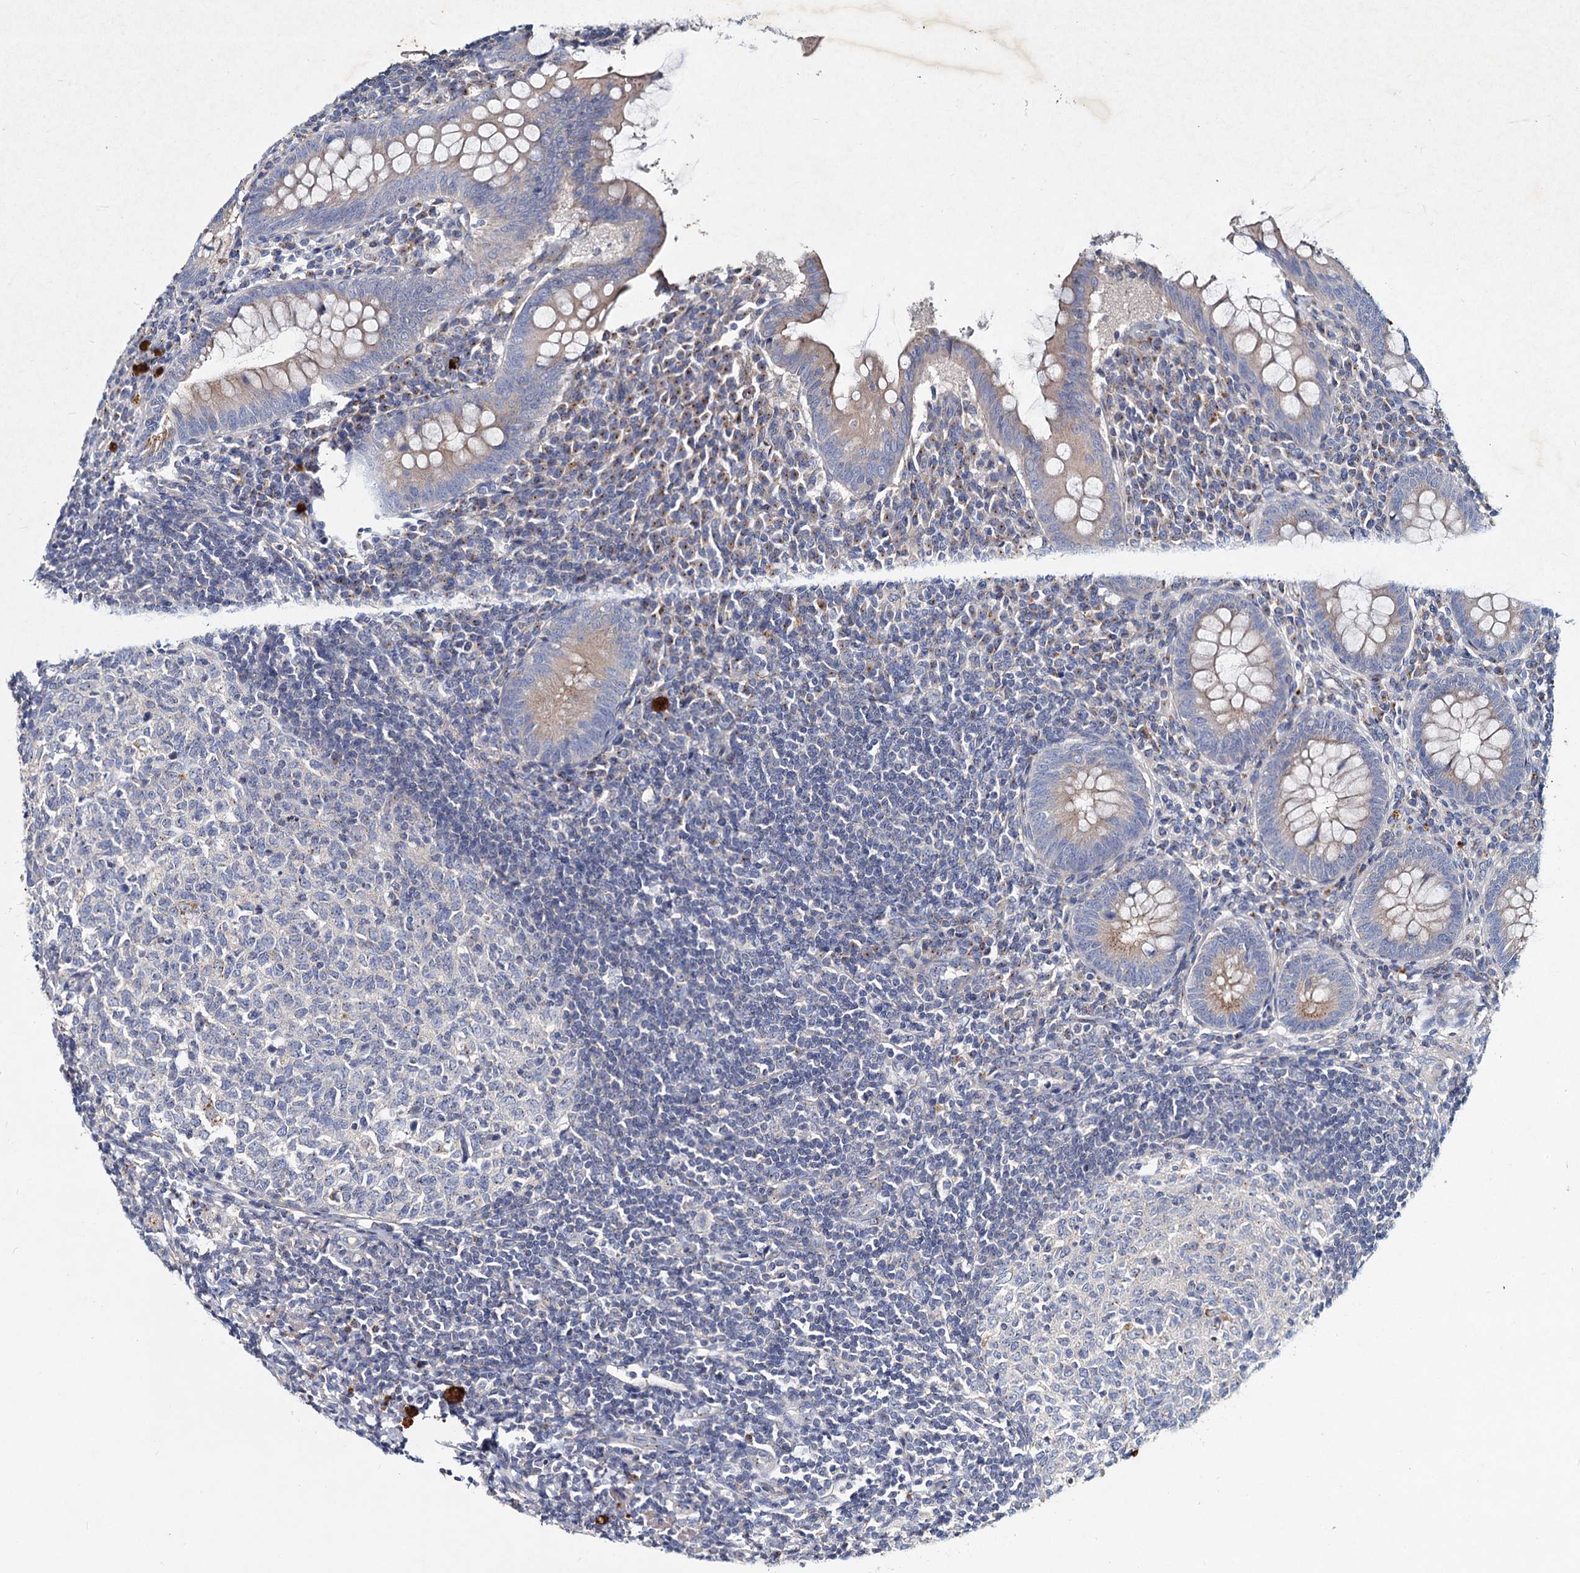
{"staining": {"intensity": "weak", "quantity": ">75%", "location": "cytoplasmic/membranous"}, "tissue": "appendix", "cell_type": "Glandular cells", "image_type": "normal", "snomed": [{"axis": "morphology", "description": "Normal tissue, NOS"}, {"axis": "topography", "description": "Appendix"}], "caption": "The image exhibits immunohistochemical staining of unremarkable appendix. There is weak cytoplasmic/membranous positivity is present in about >75% of glandular cells.", "gene": "AGBL4", "patient": {"sex": "female", "age": 33}}